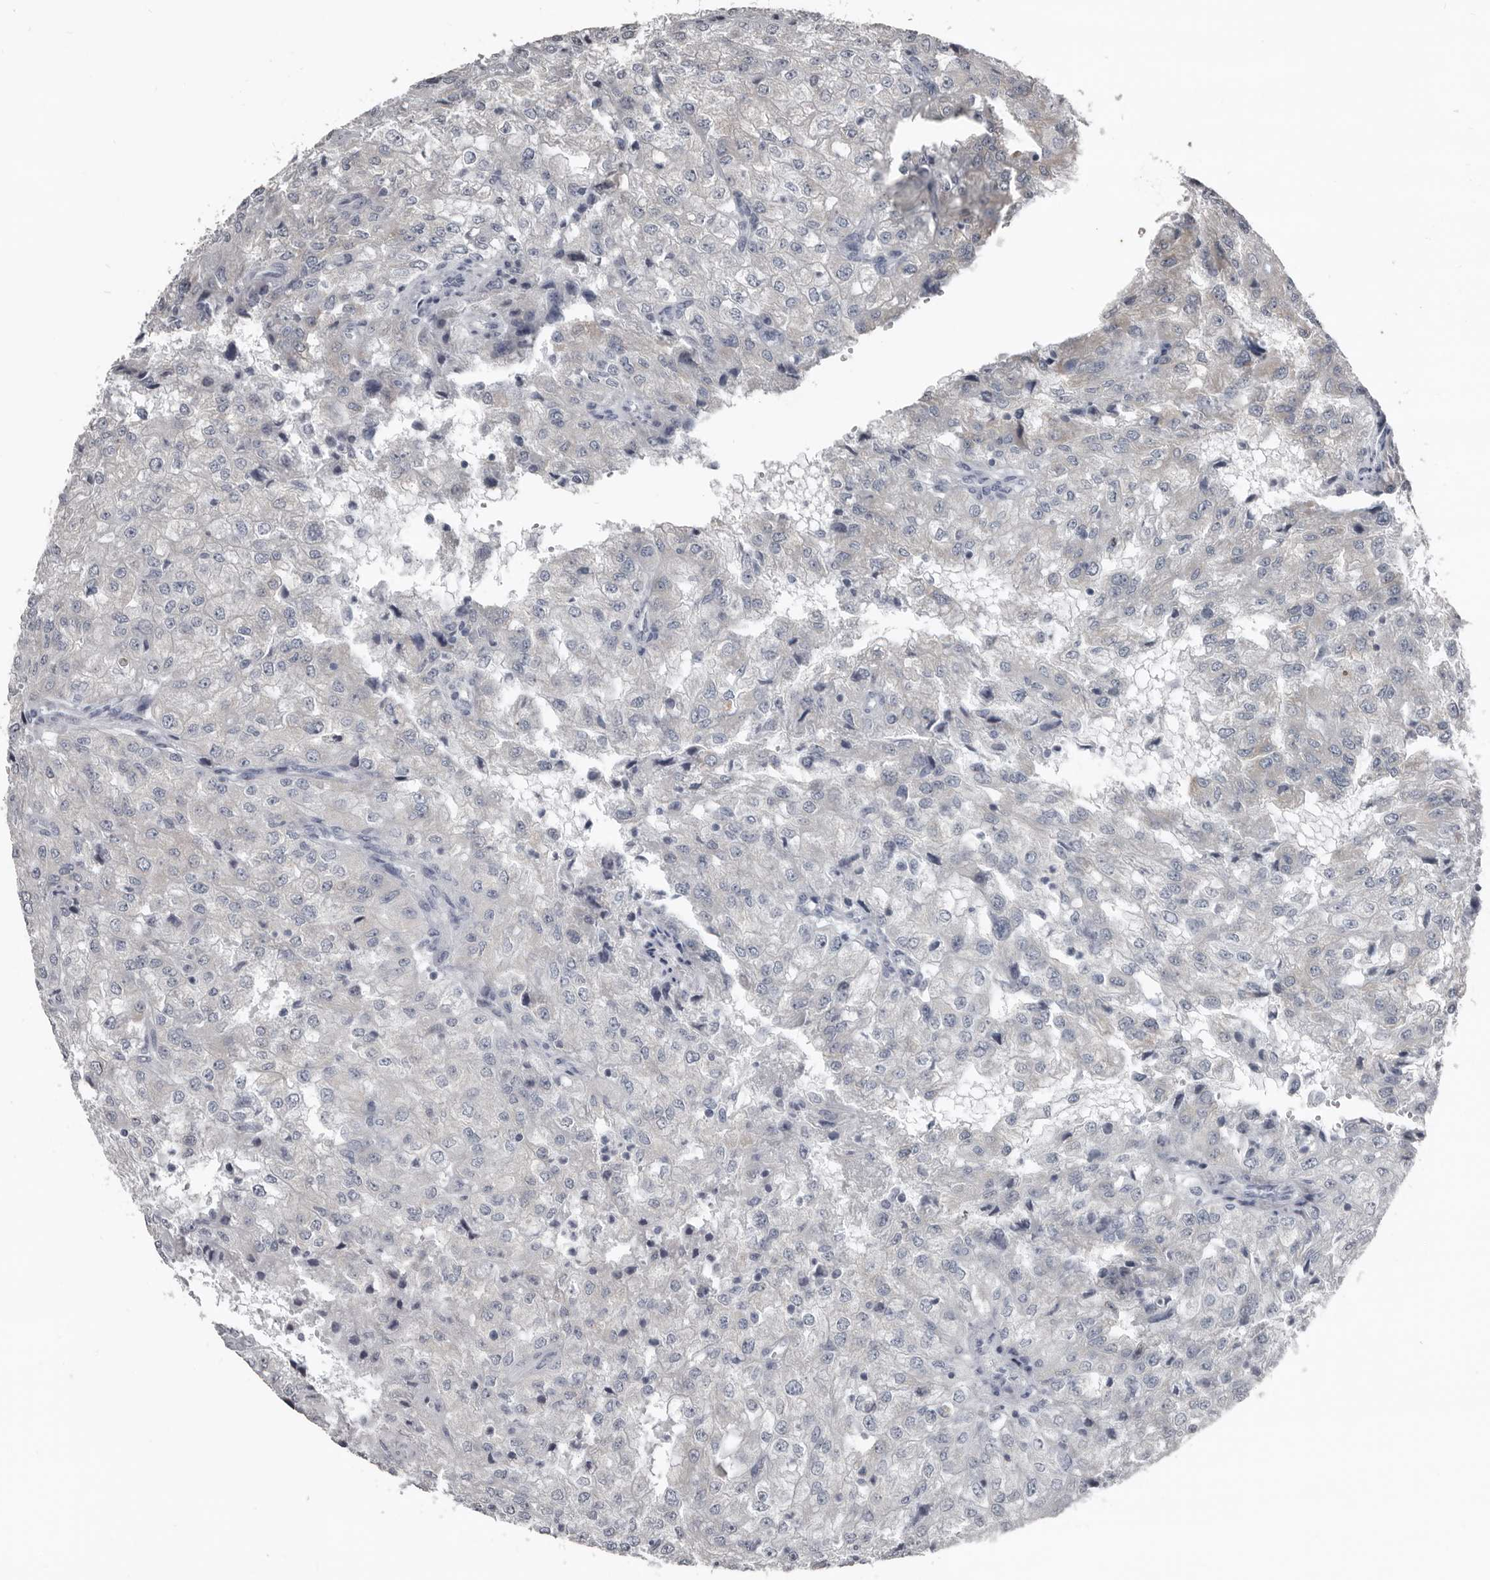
{"staining": {"intensity": "negative", "quantity": "none", "location": "none"}, "tissue": "renal cancer", "cell_type": "Tumor cells", "image_type": "cancer", "snomed": [{"axis": "morphology", "description": "Adenocarcinoma, NOS"}, {"axis": "topography", "description": "Kidney"}], "caption": "A high-resolution histopathology image shows immunohistochemistry (IHC) staining of renal adenocarcinoma, which exhibits no significant staining in tumor cells.", "gene": "DHPS", "patient": {"sex": "female", "age": 54}}